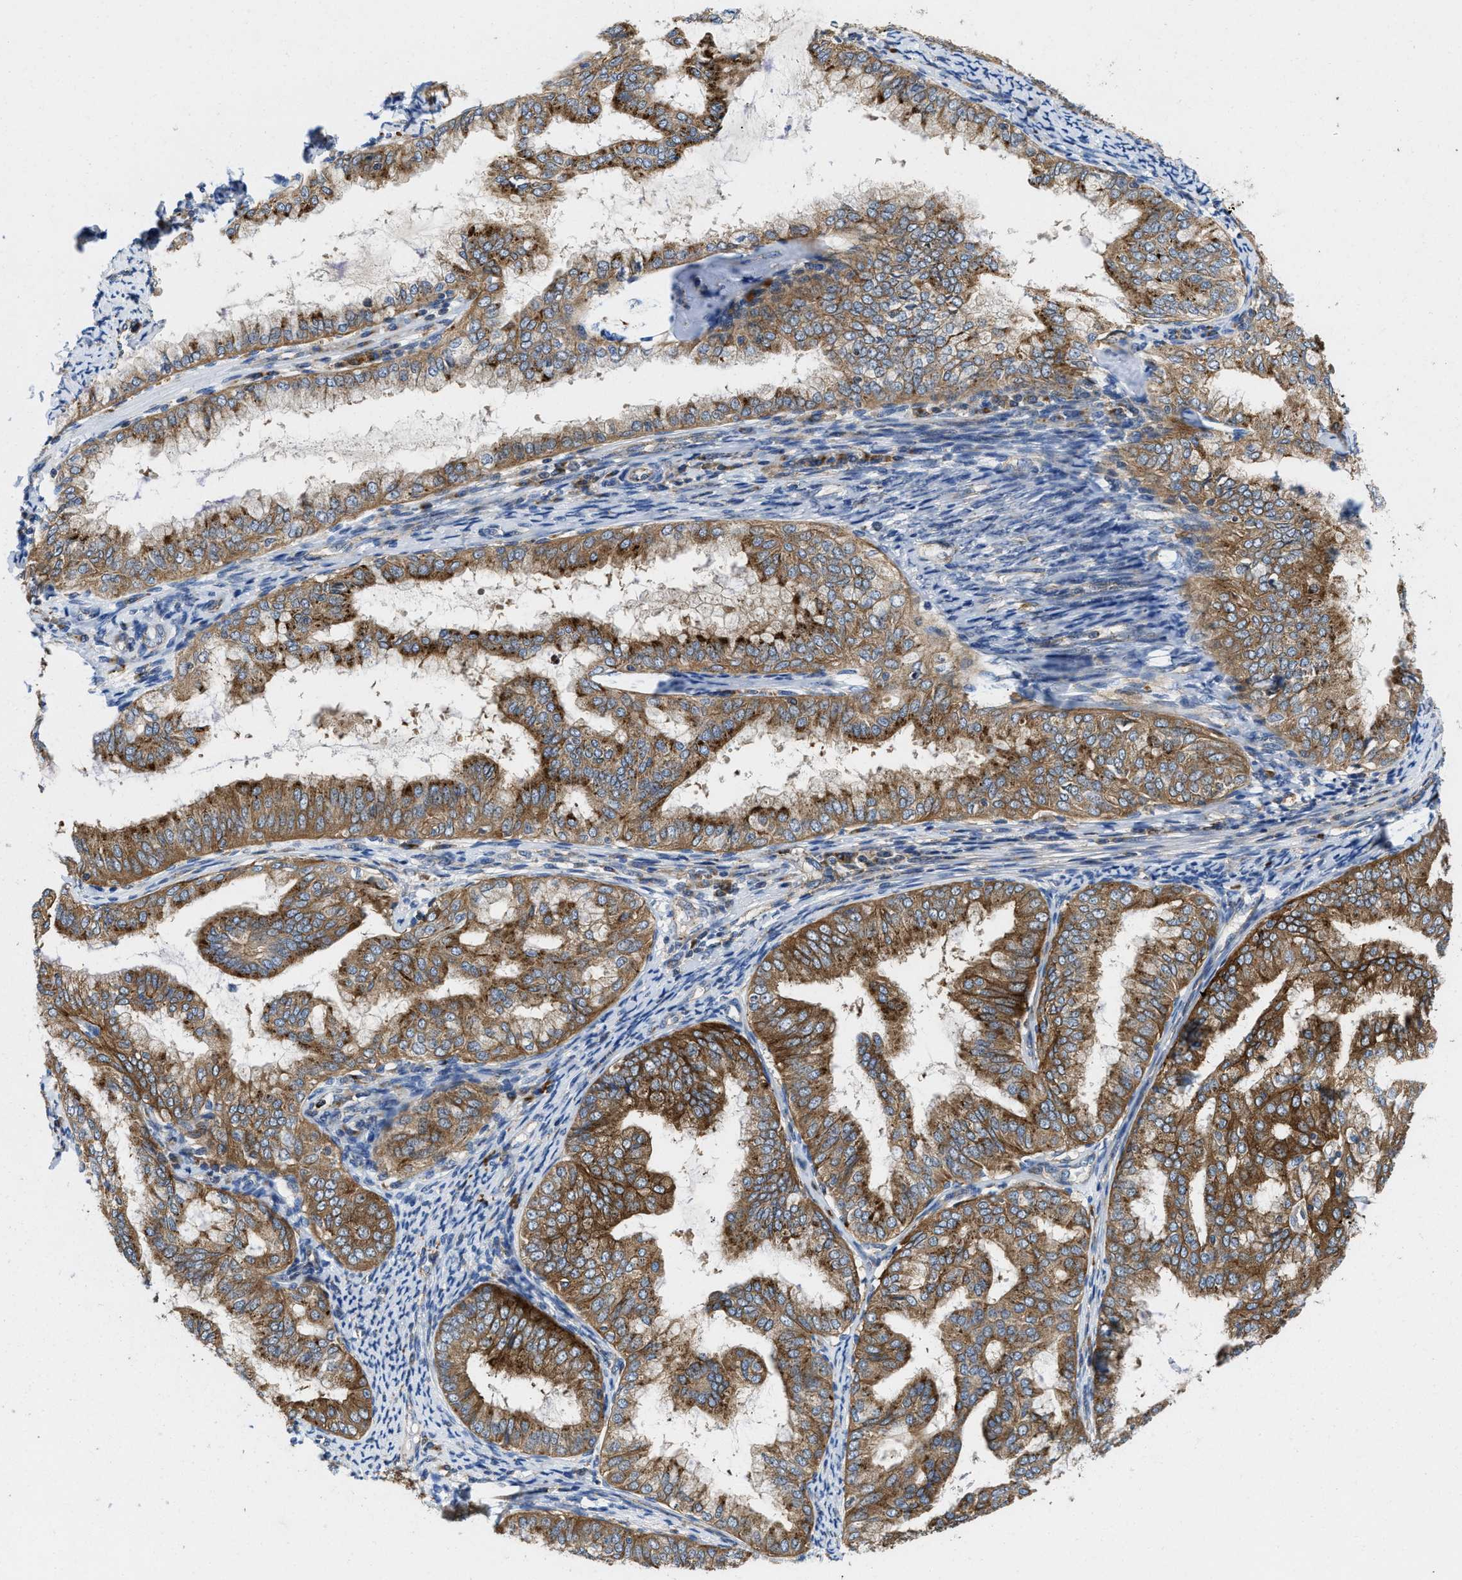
{"staining": {"intensity": "moderate", "quantity": ">75%", "location": "cytoplasmic/membranous"}, "tissue": "endometrial cancer", "cell_type": "Tumor cells", "image_type": "cancer", "snomed": [{"axis": "morphology", "description": "Adenocarcinoma, NOS"}, {"axis": "topography", "description": "Endometrium"}], "caption": "High-magnification brightfield microscopy of endometrial cancer (adenocarcinoma) stained with DAB (3,3'-diaminobenzidine) (brown) and counterstained with hematoxylin (blue). tumor cells exhibit moderate cytoplasmic/membranous positivity is identified in about>75% of cells.", "gene": "ENPP4", "patient": {"sex": "female", "age": 63}}